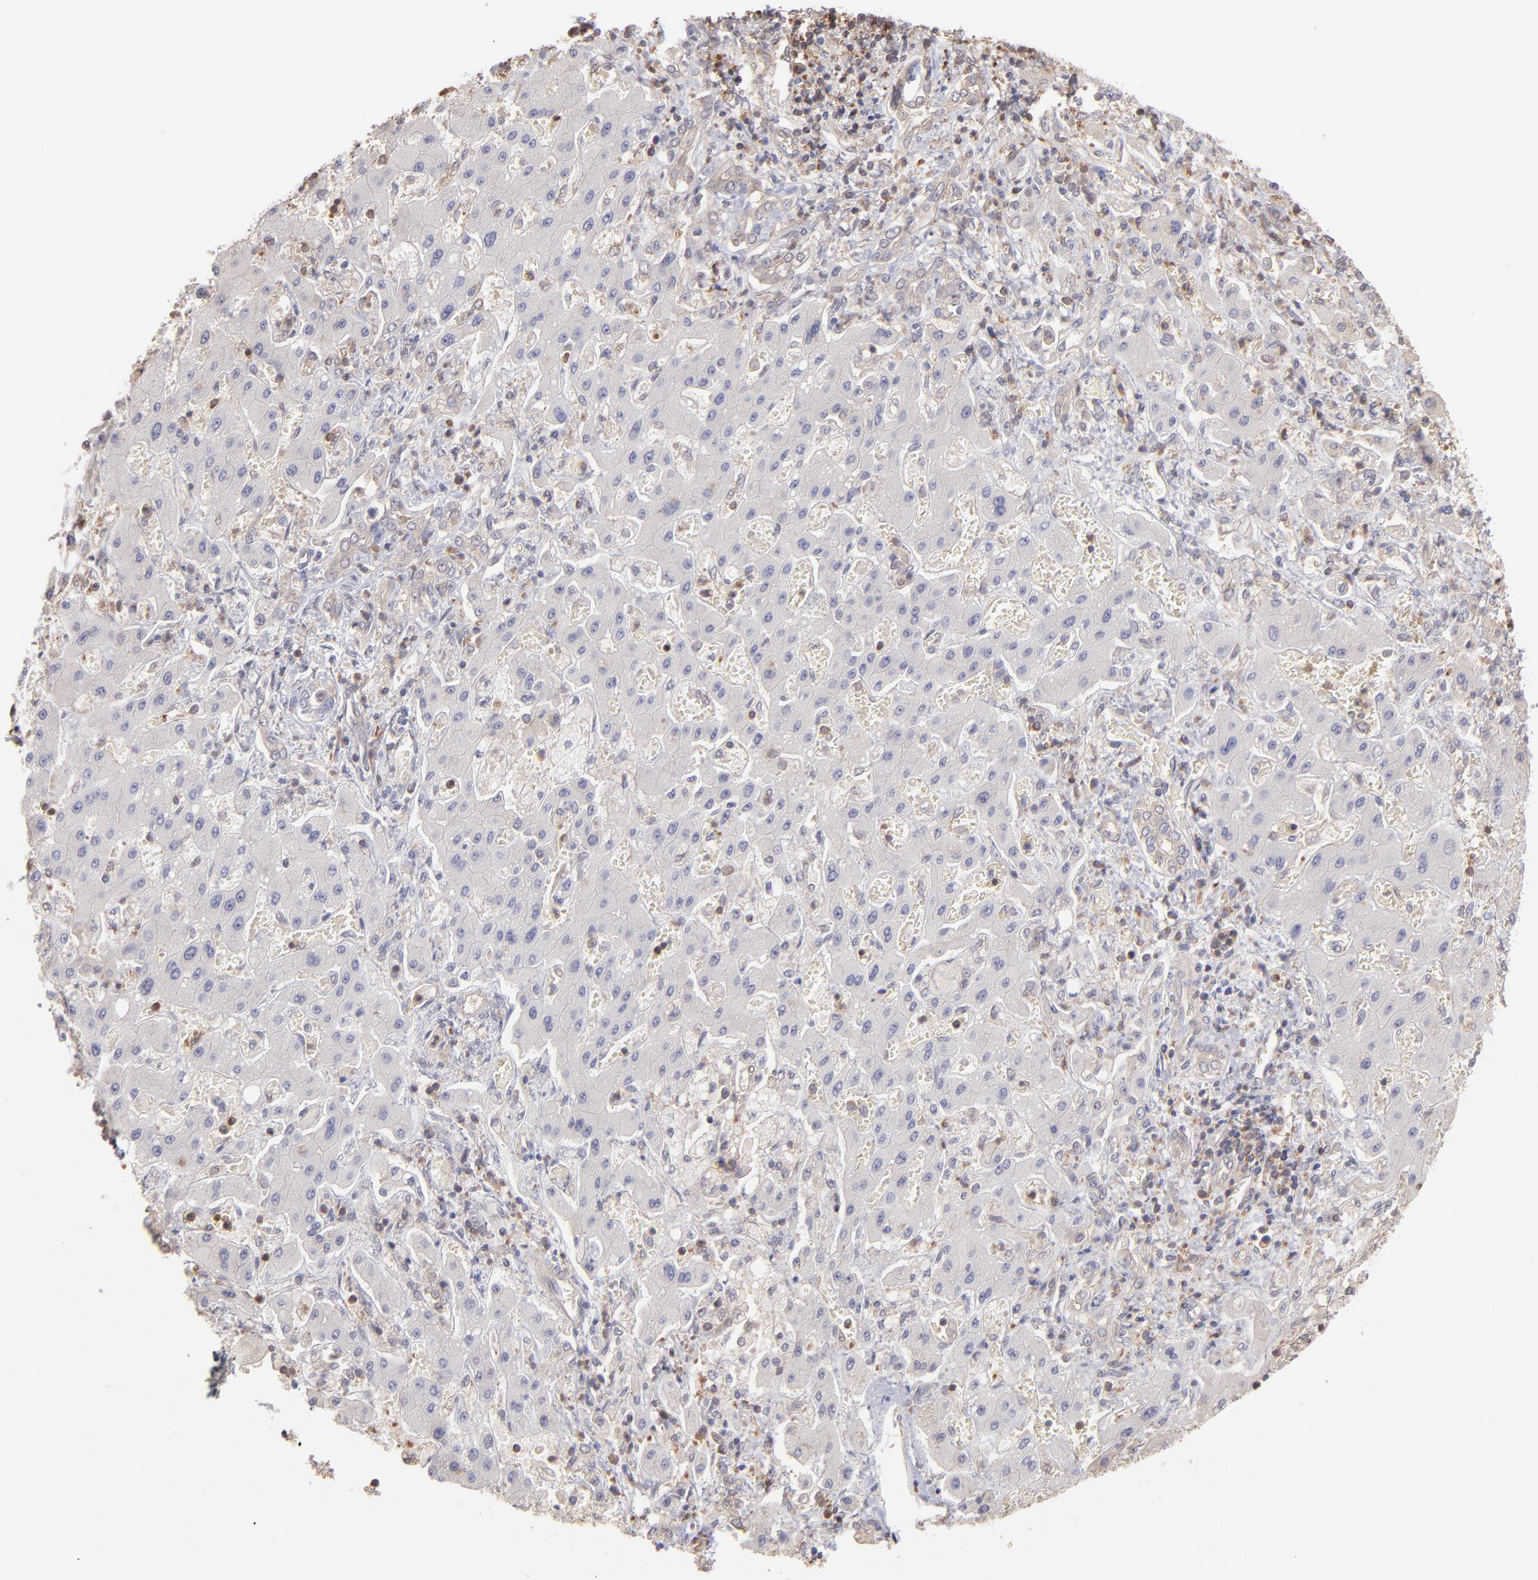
{"staining": {"intensity": "weak", "quantity": "<25%", "location": "cytoplasmic/membranous"}, "tissue": "liver cancer", "cell_type": "Tumor cells", "image_type": "cancer", "snomed": [{"axis": "morphology", "description": "Cholangiocarcinoma"}, {"axis": "topography", "description": "Liver"}], "caption": "Immunohistochemistry of human liver cholangiocarcinoma shows no staining in tumor cells. Nuclei are stained in blue.", "gene": "MAP2K2", "patient": {"sex": "male", "age": 50}}